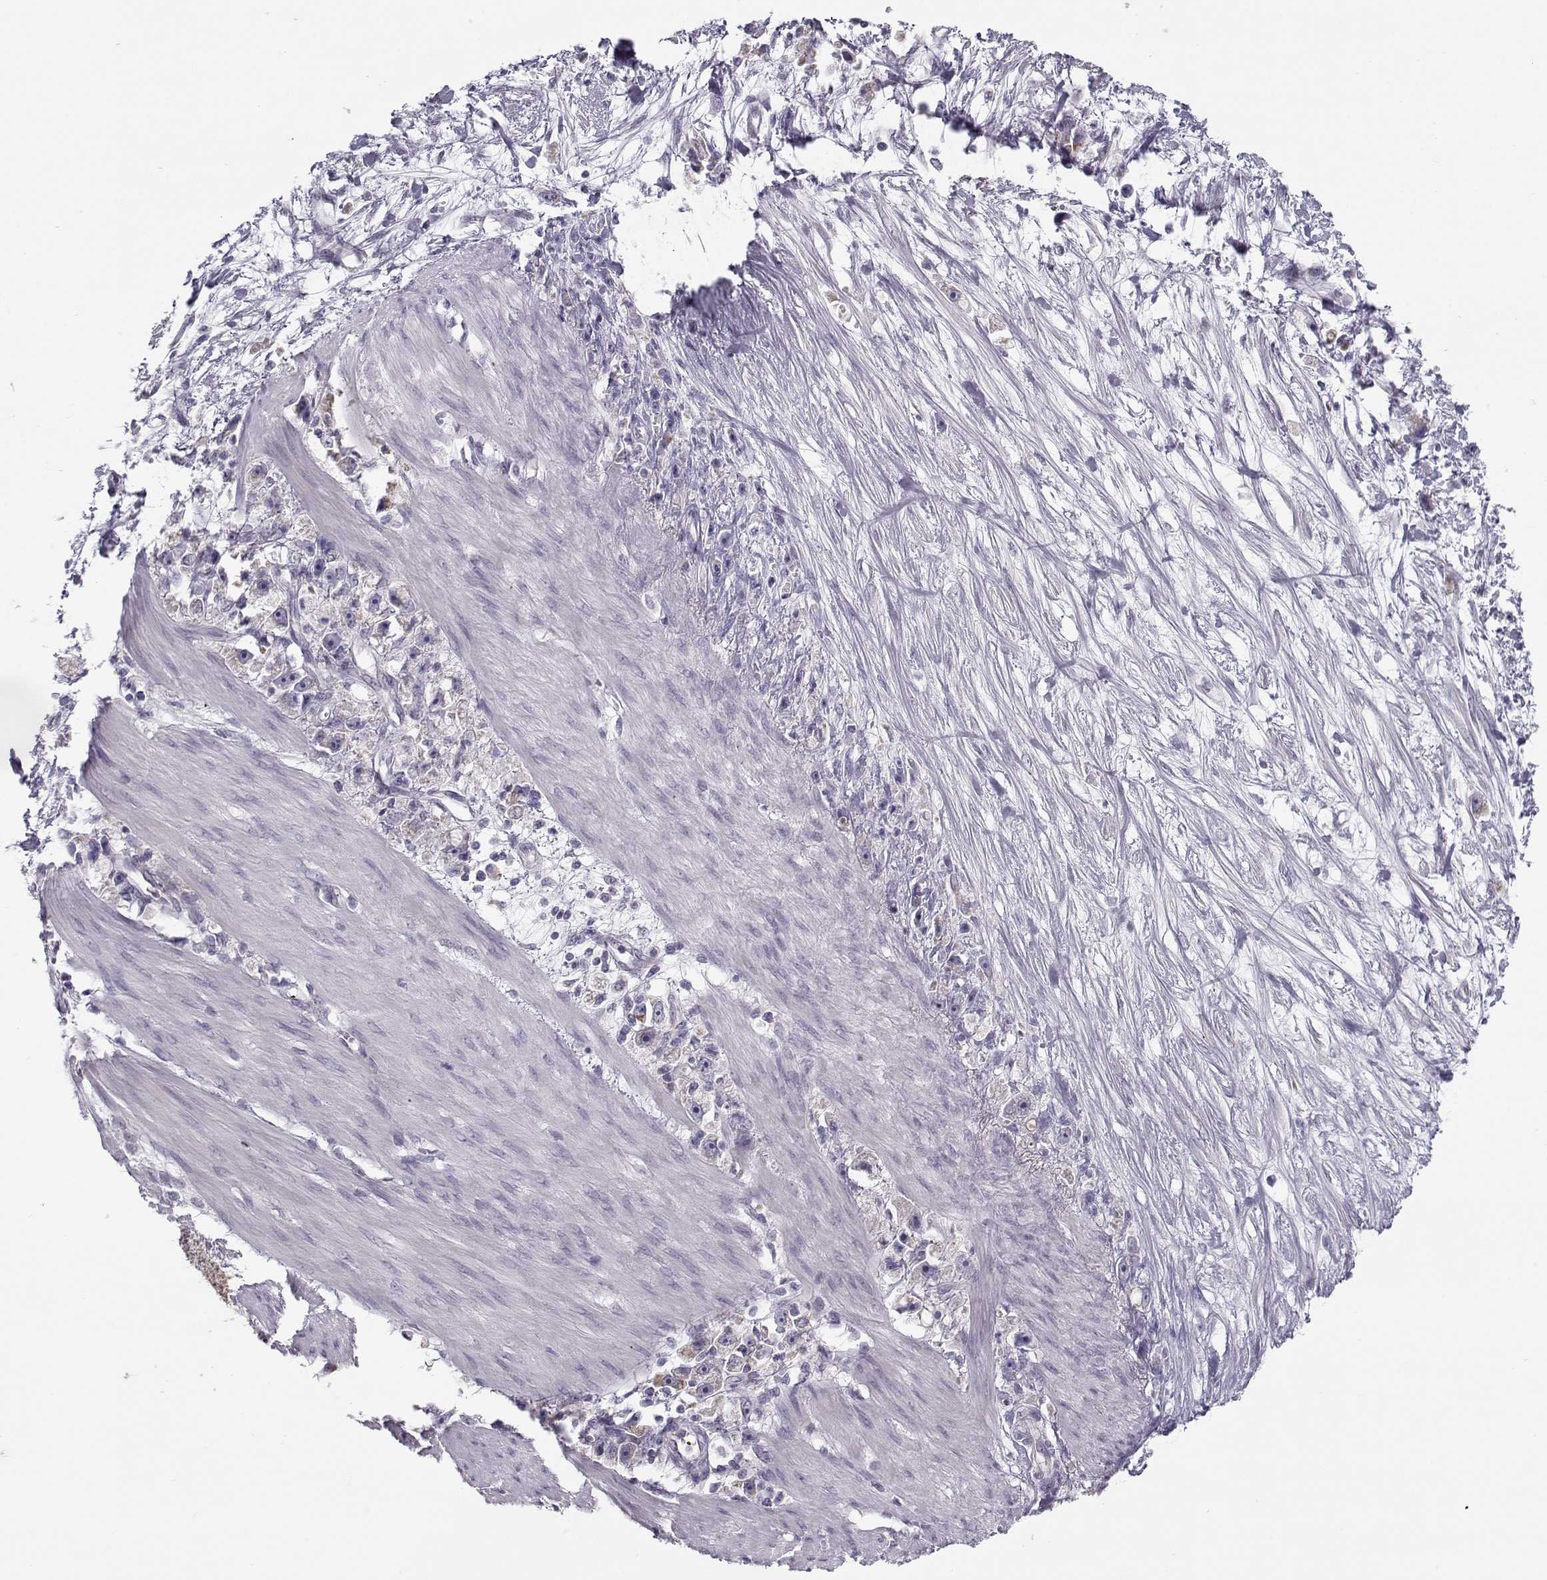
{"staining": {"intensity": "negative", "quantity": "none", "location": "none"}, "tissue": "stomach cancer", "cell_type": "Tumor cells", "image_type": "cancer", "snomed": [{"axis": "morphology", "description": "Adenocarcinoma, NOS"}, {"axis": "topography", "description": "Stomach"}], "caption": "Tumor cells show no significant protein positivity in adenocarcinoma (stomach). (Brightfield microscopy of DAB immunohistochemistry at high magnification).", "gene": "KLF17", "patient": {"sex": "female", "age": 59}}